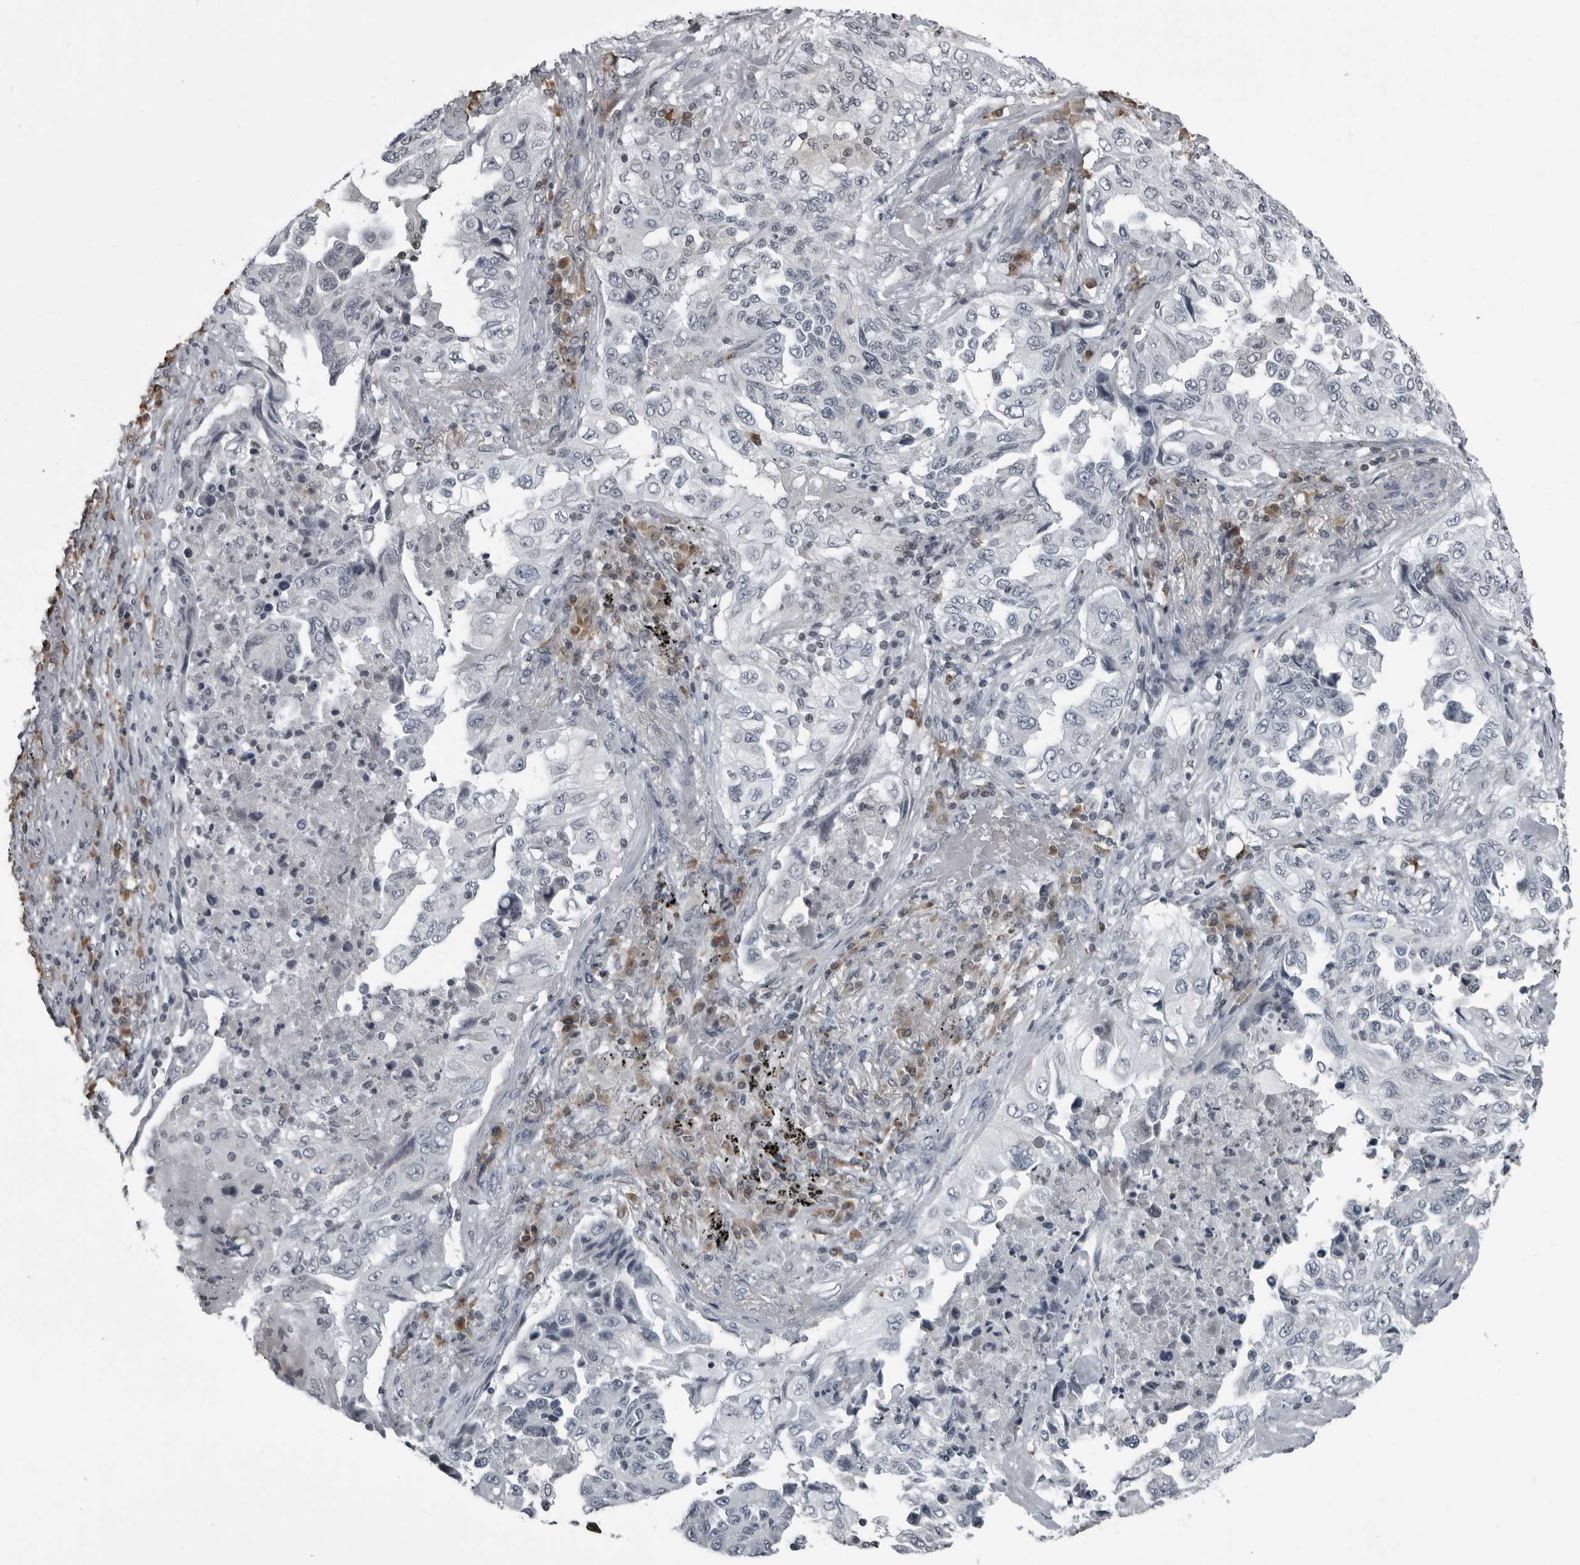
{"staining": {"intensity": "negative", "quantity": "none", "location": "none"}, "tissue": "lung cancer", "cell_type": "Tumor cells", "image_type": "cancer", "snomed": [{"axis": "morphology", "description": "Adenocarcinoma, NOS"}, {"axis": "topography", "description": "Lung"}], "caption": "Immunohistochemistry of lung cancer (adenocarcinoma) shows no positivity in tumor cells.", "gene": "RTCA", "patient": {"sex": "female", "age": 51}}